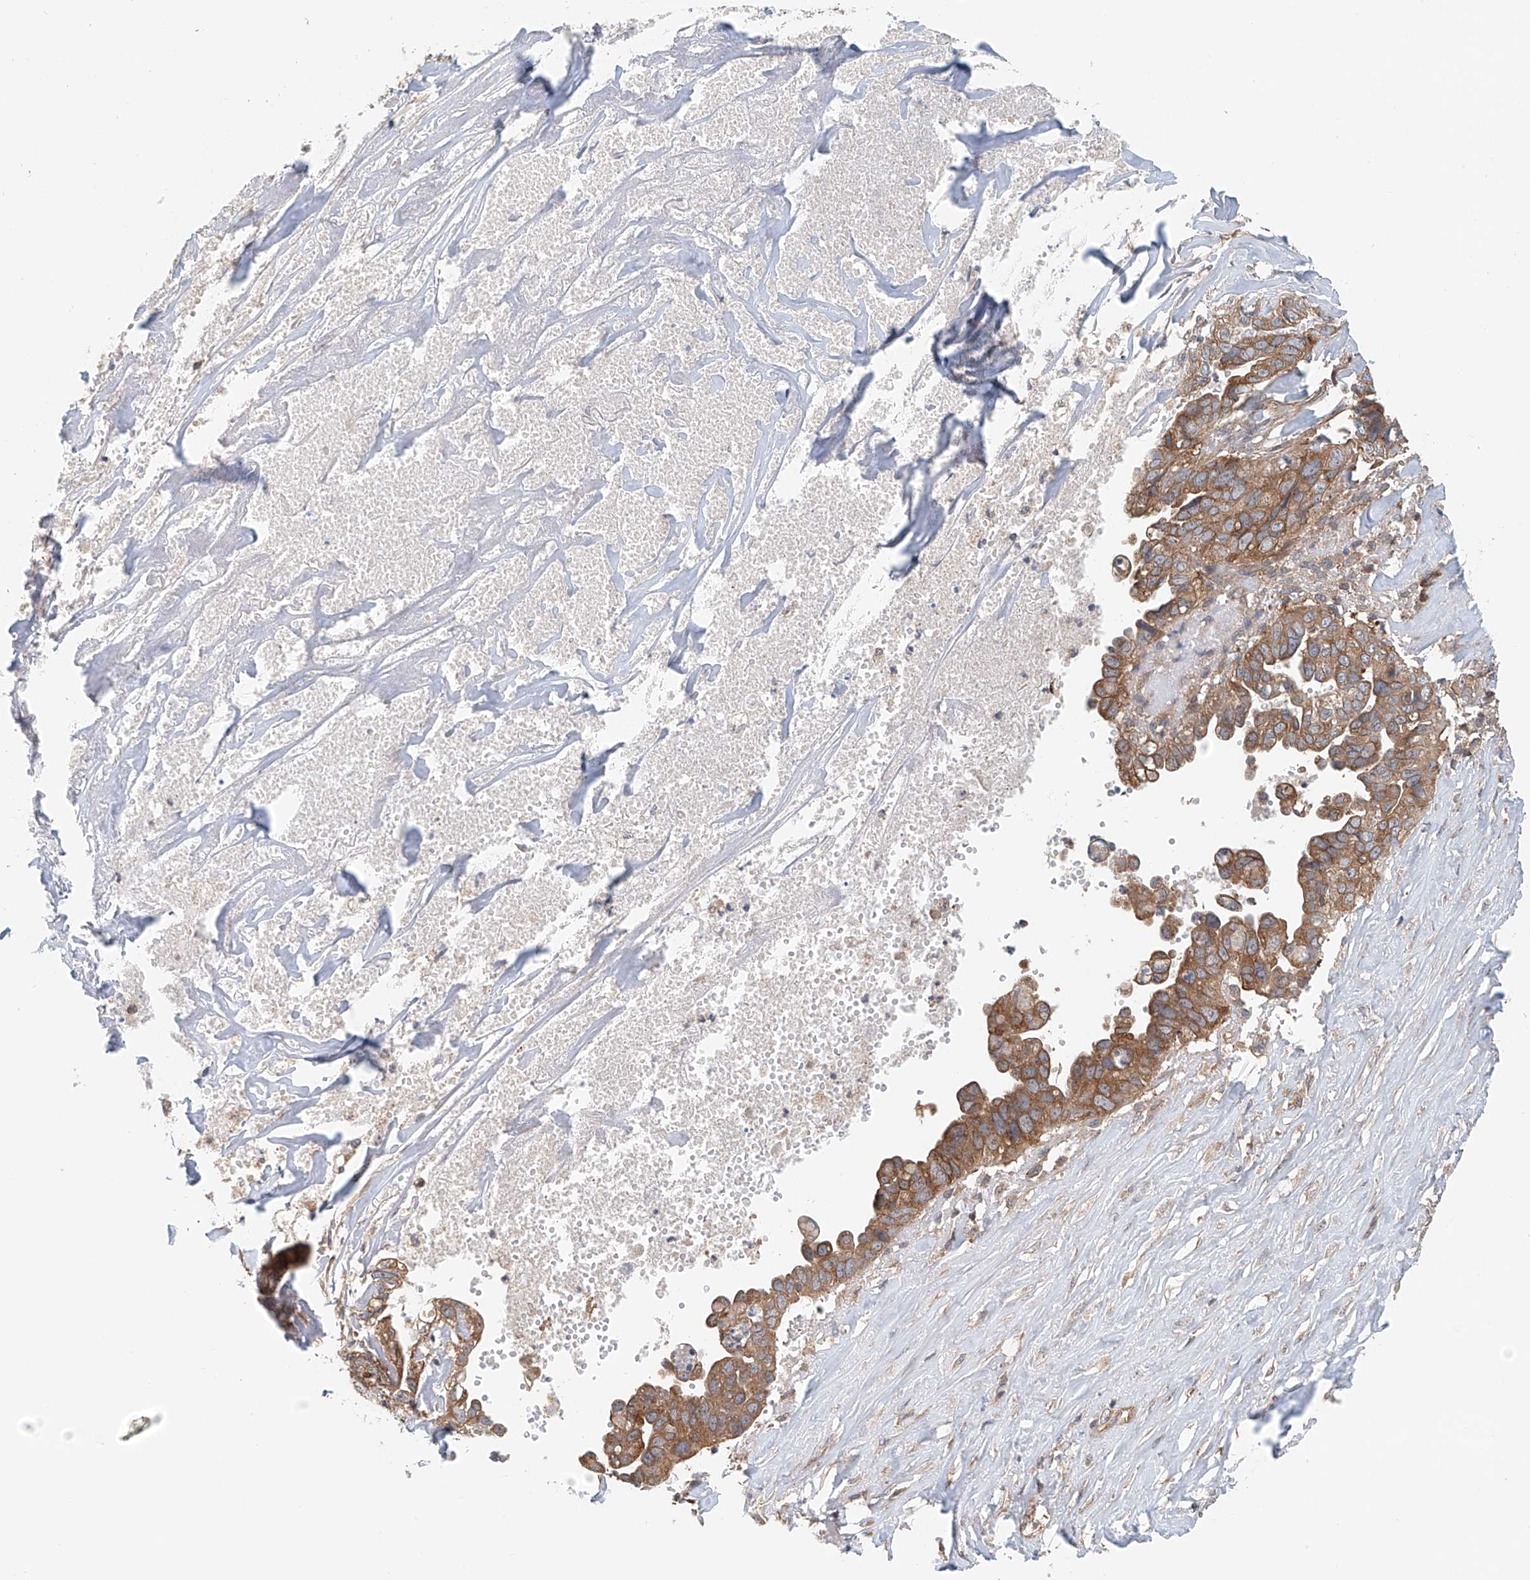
{"staining": {"intensity": "moderate", "quantity": ">75%", "location": "cytoplasmic/membranous"}, "tissue": "liver cancer", "cell_type": "Tumor cells", "image_type": "cancer", "snomed": [{"axis": "morphology", "description": "Cholangiocarcinoma"}, {"axis": "topography", "description": "Liver"}], "caption": "About >75% of tumor cells in human cholangiocarcinoma (liver) reveal moderate cytoplasmic/membranous protein expression as visualized by brown immunohistochemical staining.", "gene": "FRYL", "patient": {"sex": "female", "age": 79}}